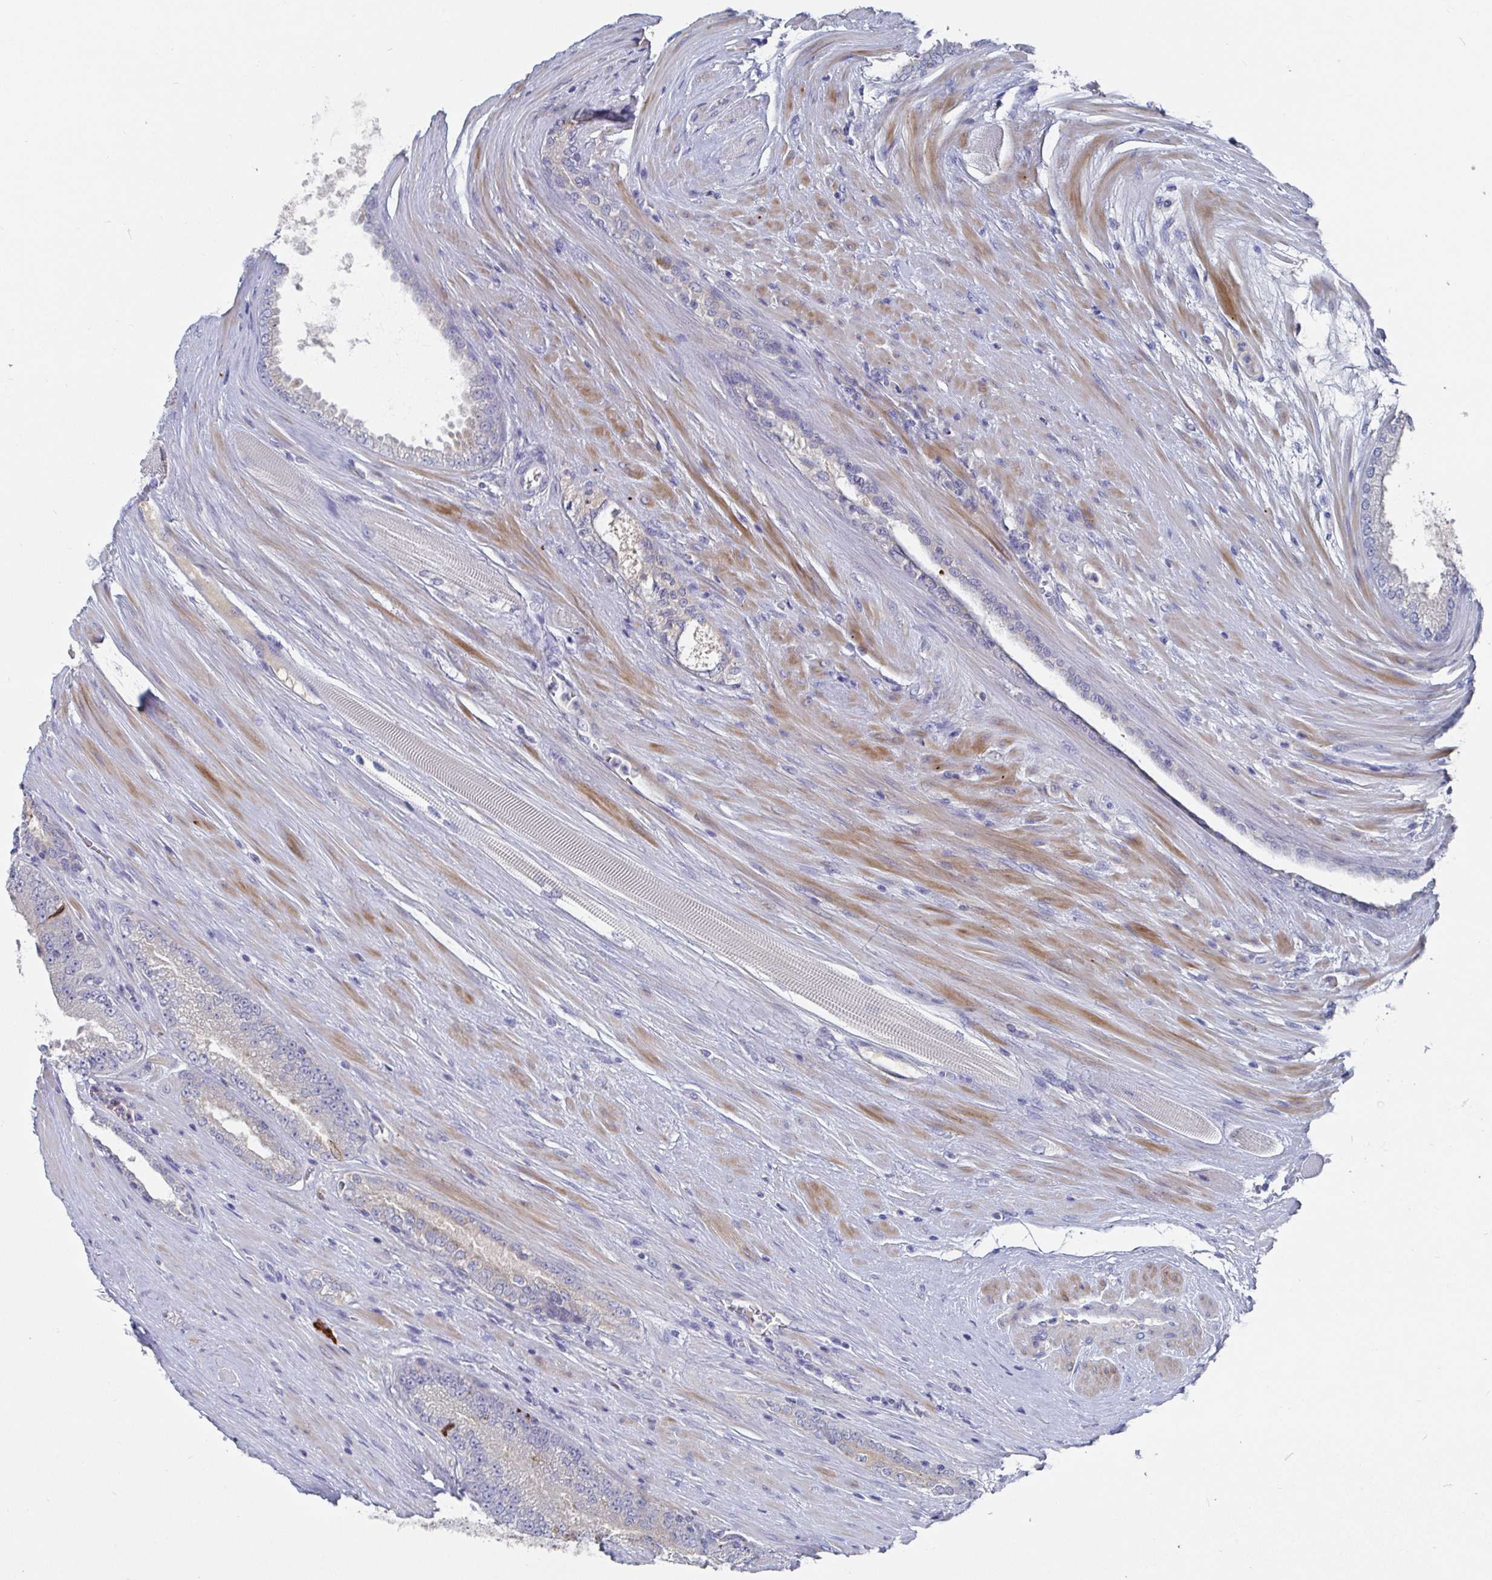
{"staining": {"intensity": "negative", "quantity": "none", "location": "none"}, "tissue": "prostate cancer", "cell_type": "Tumor cells", "image_type": "cancer", "snomed": [{"axis": "morphology", "description": "Adenocarcinoma, Low grade"}, {"axis": "topography", "description": "Prostate"}], "caption": "Immunohistochemical staining of human adenocarcinoma (low-grade) (prostate) displays no significant positivity in tumor cells.", "gene": "GPR148", "patient": {"sex": "male", "age": 67}}